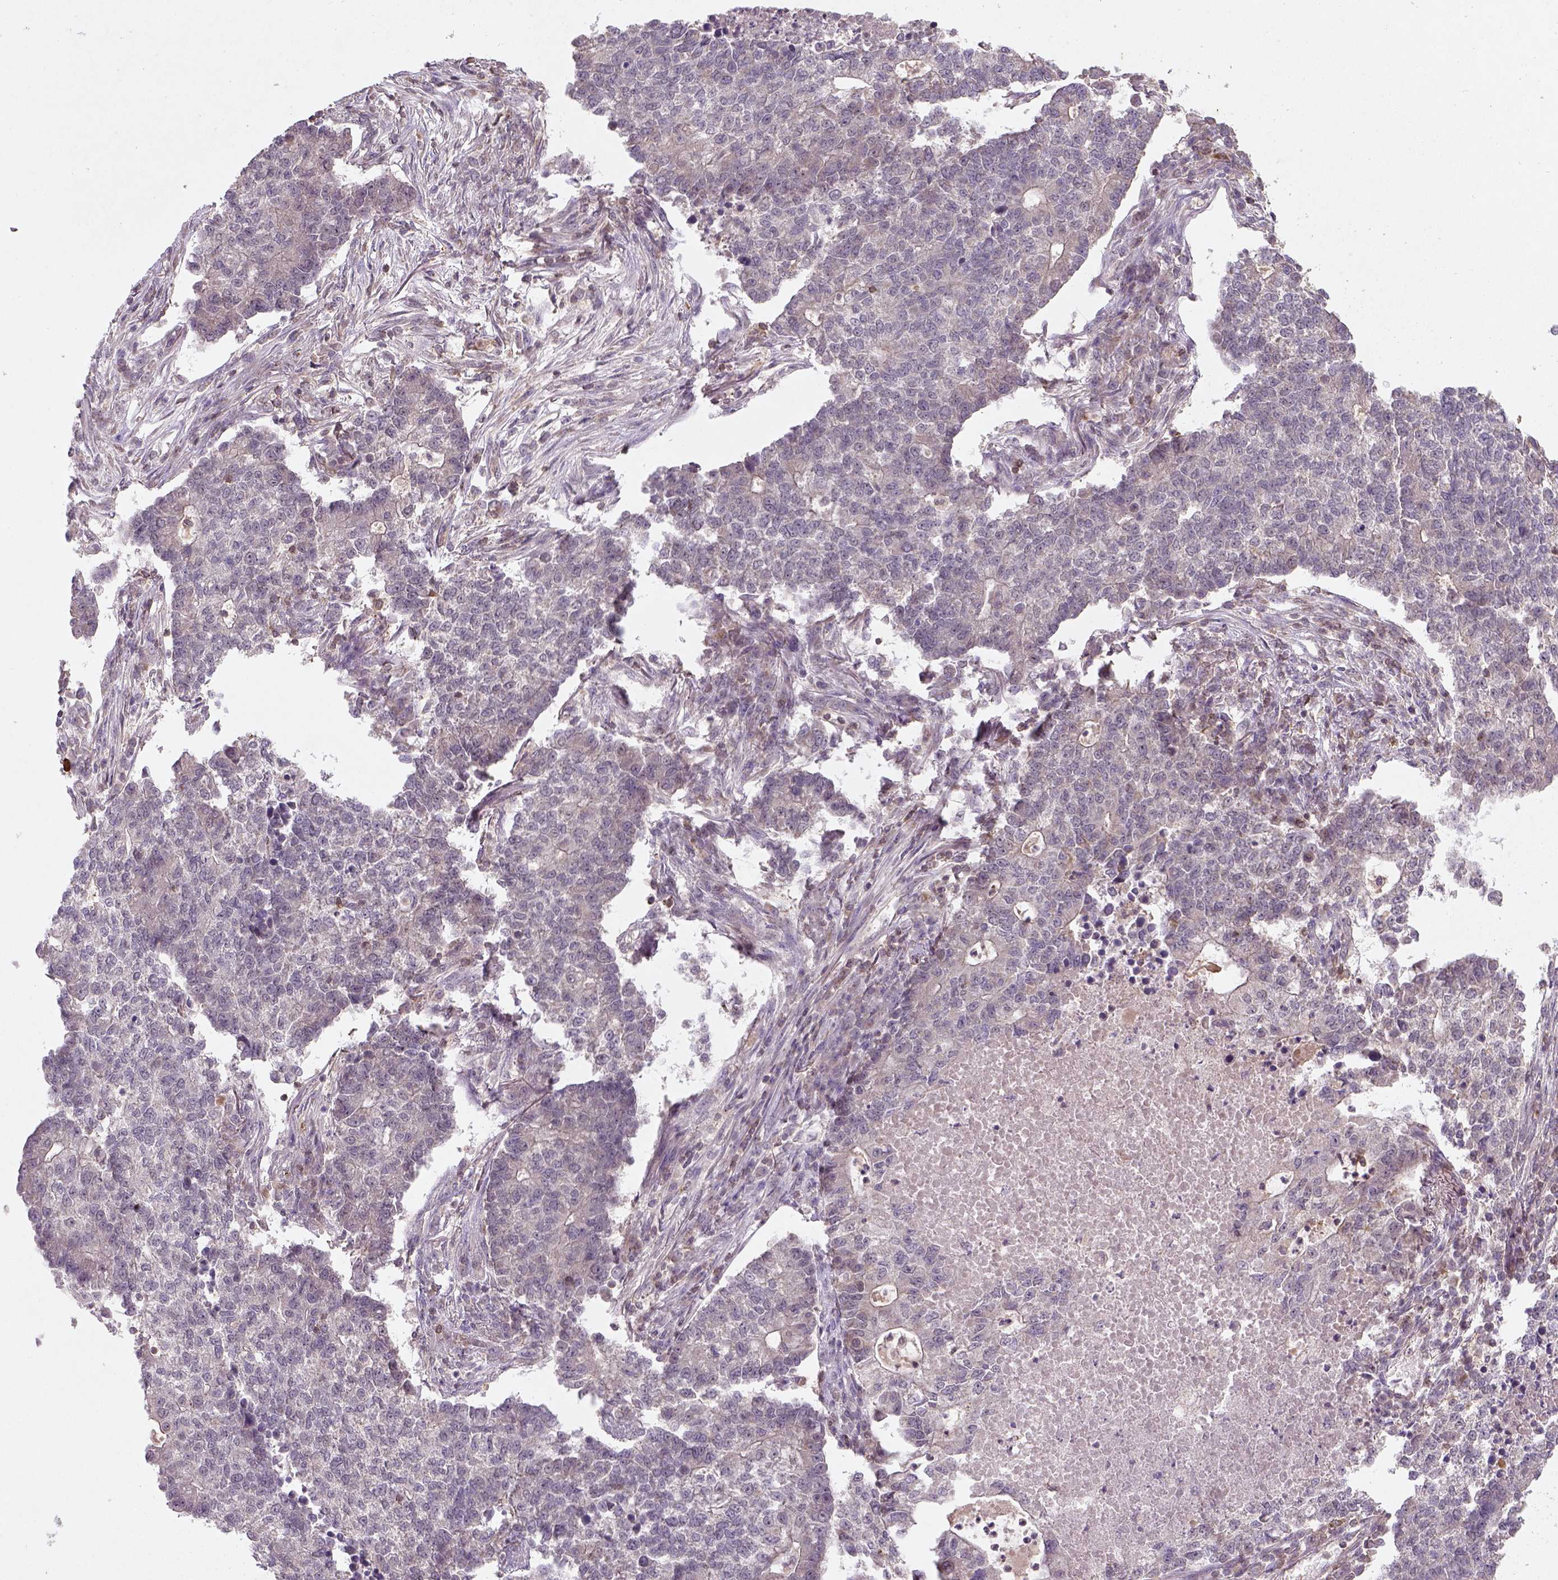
{"staining": {"intensity": "weak", "quantity": "<25%", "location": "cytoplasmic/membranous"}, "tissue": "lung cancer", "cell_type": "Tumor cells", "image_type": "cancer", "snomed": [{"axis": "morphology", "description": "Adenocarcinoma, NOS"}, {"axis": "topography", "description": "Lung"}], "caption": "Image shows no protein expression in tumor cells of lung cancer tissue. The staining is performed using DAB brown chromogen with nuclei counter-stained in using hematoxylin.", "gene": "CAMKK1", "patient": {"sex": "male", "age": 57}}